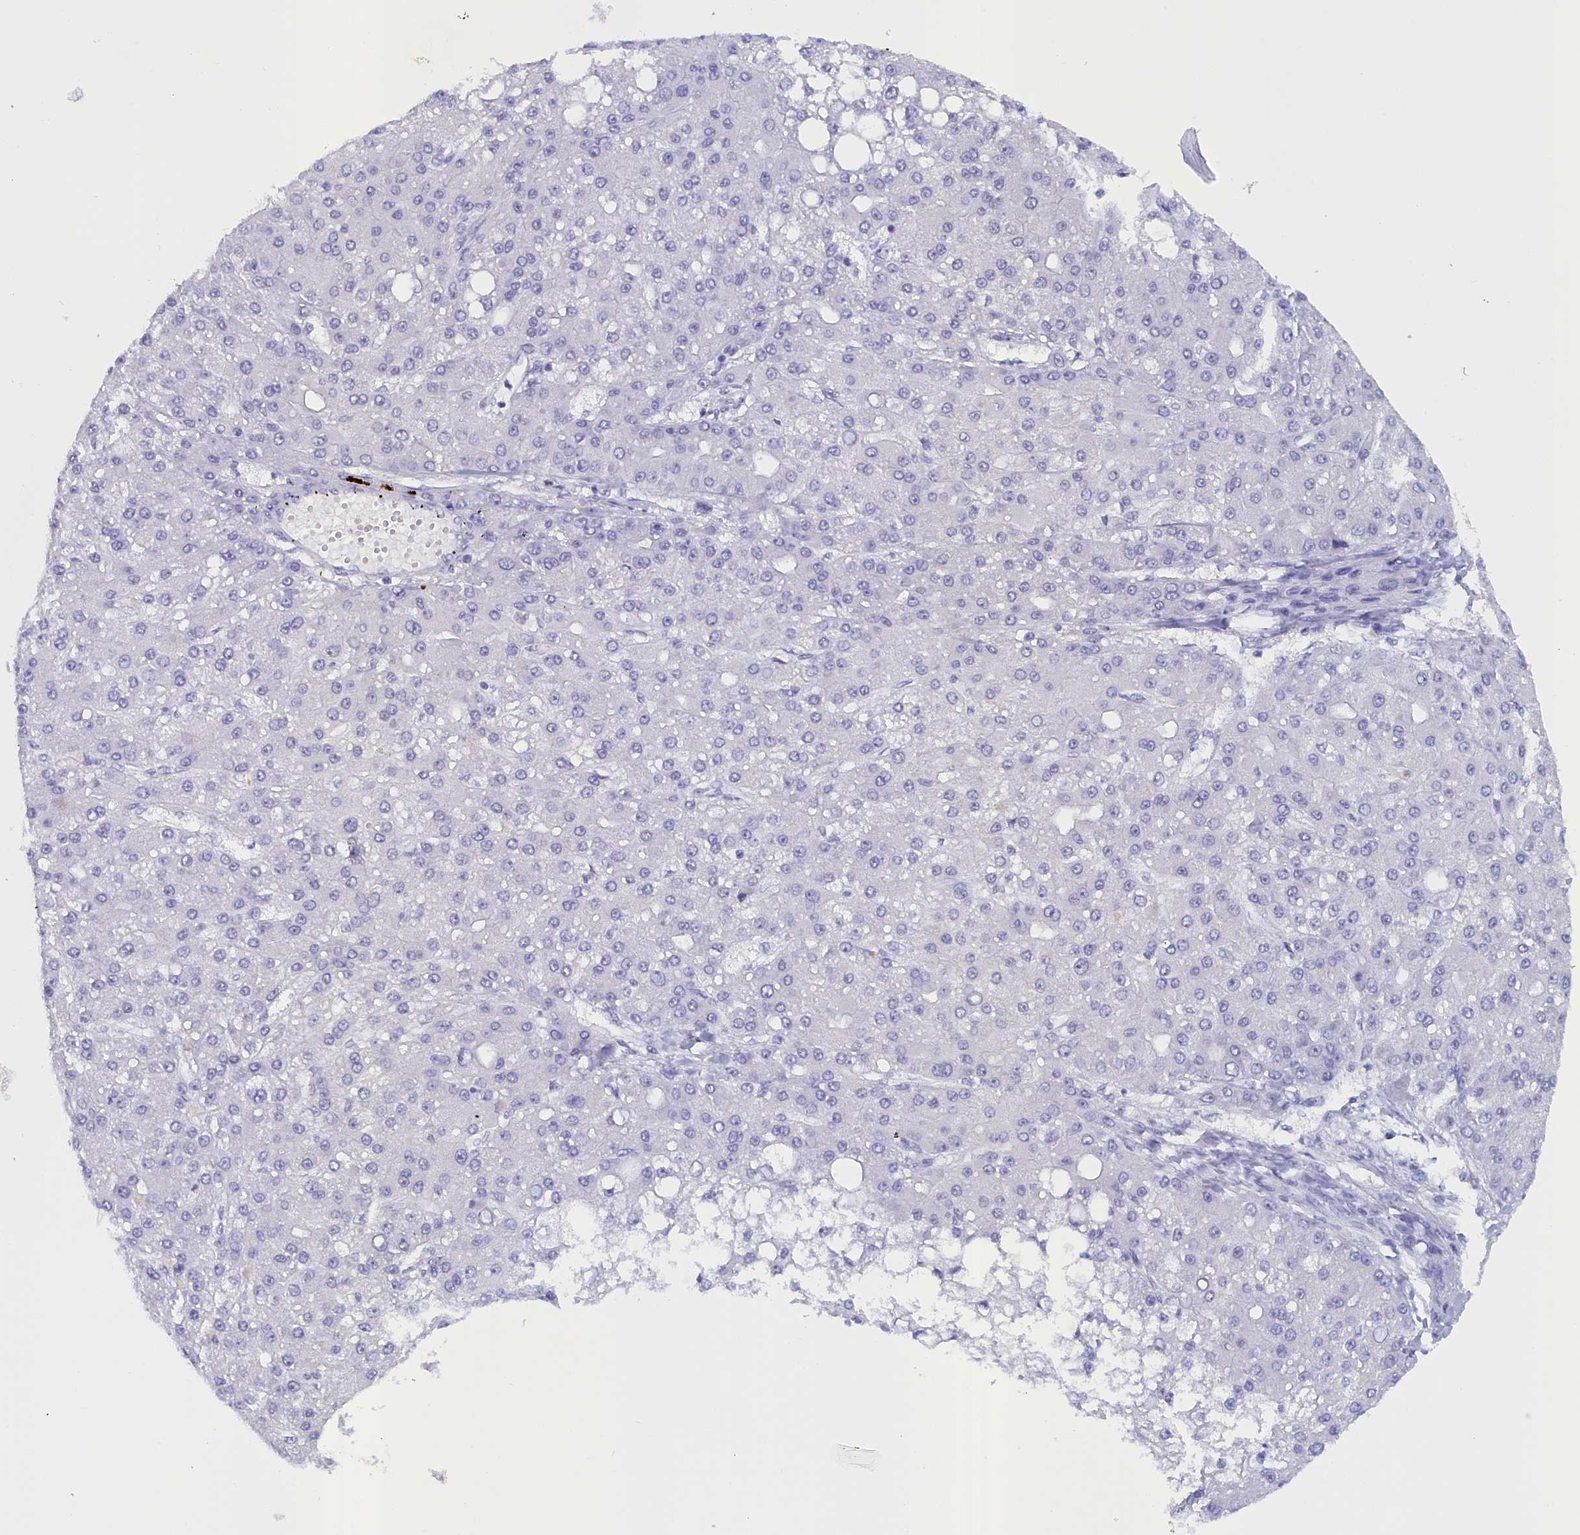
{"staining": {"intensity": "negative", "quantity": "none", "location": "none"}, "tissue": "liver cancer", "cell_type": "Tumor cells", "image_type": "cancer", "snomed": [{"axis": "morphology", "description": "Carcinoma, Hepatocellular, NOS"}, {"axis": "topography", "description": "Liver"}], "caption": "An immunohistochemistry image of liver cancer (hepatocellular carcinoma) is shown. There is no staining in tumor cells of liver cancer (hepatocellular carcinoma).", "gene": "ANKRD2", "patient": {"sex": "male", "age": 67}}